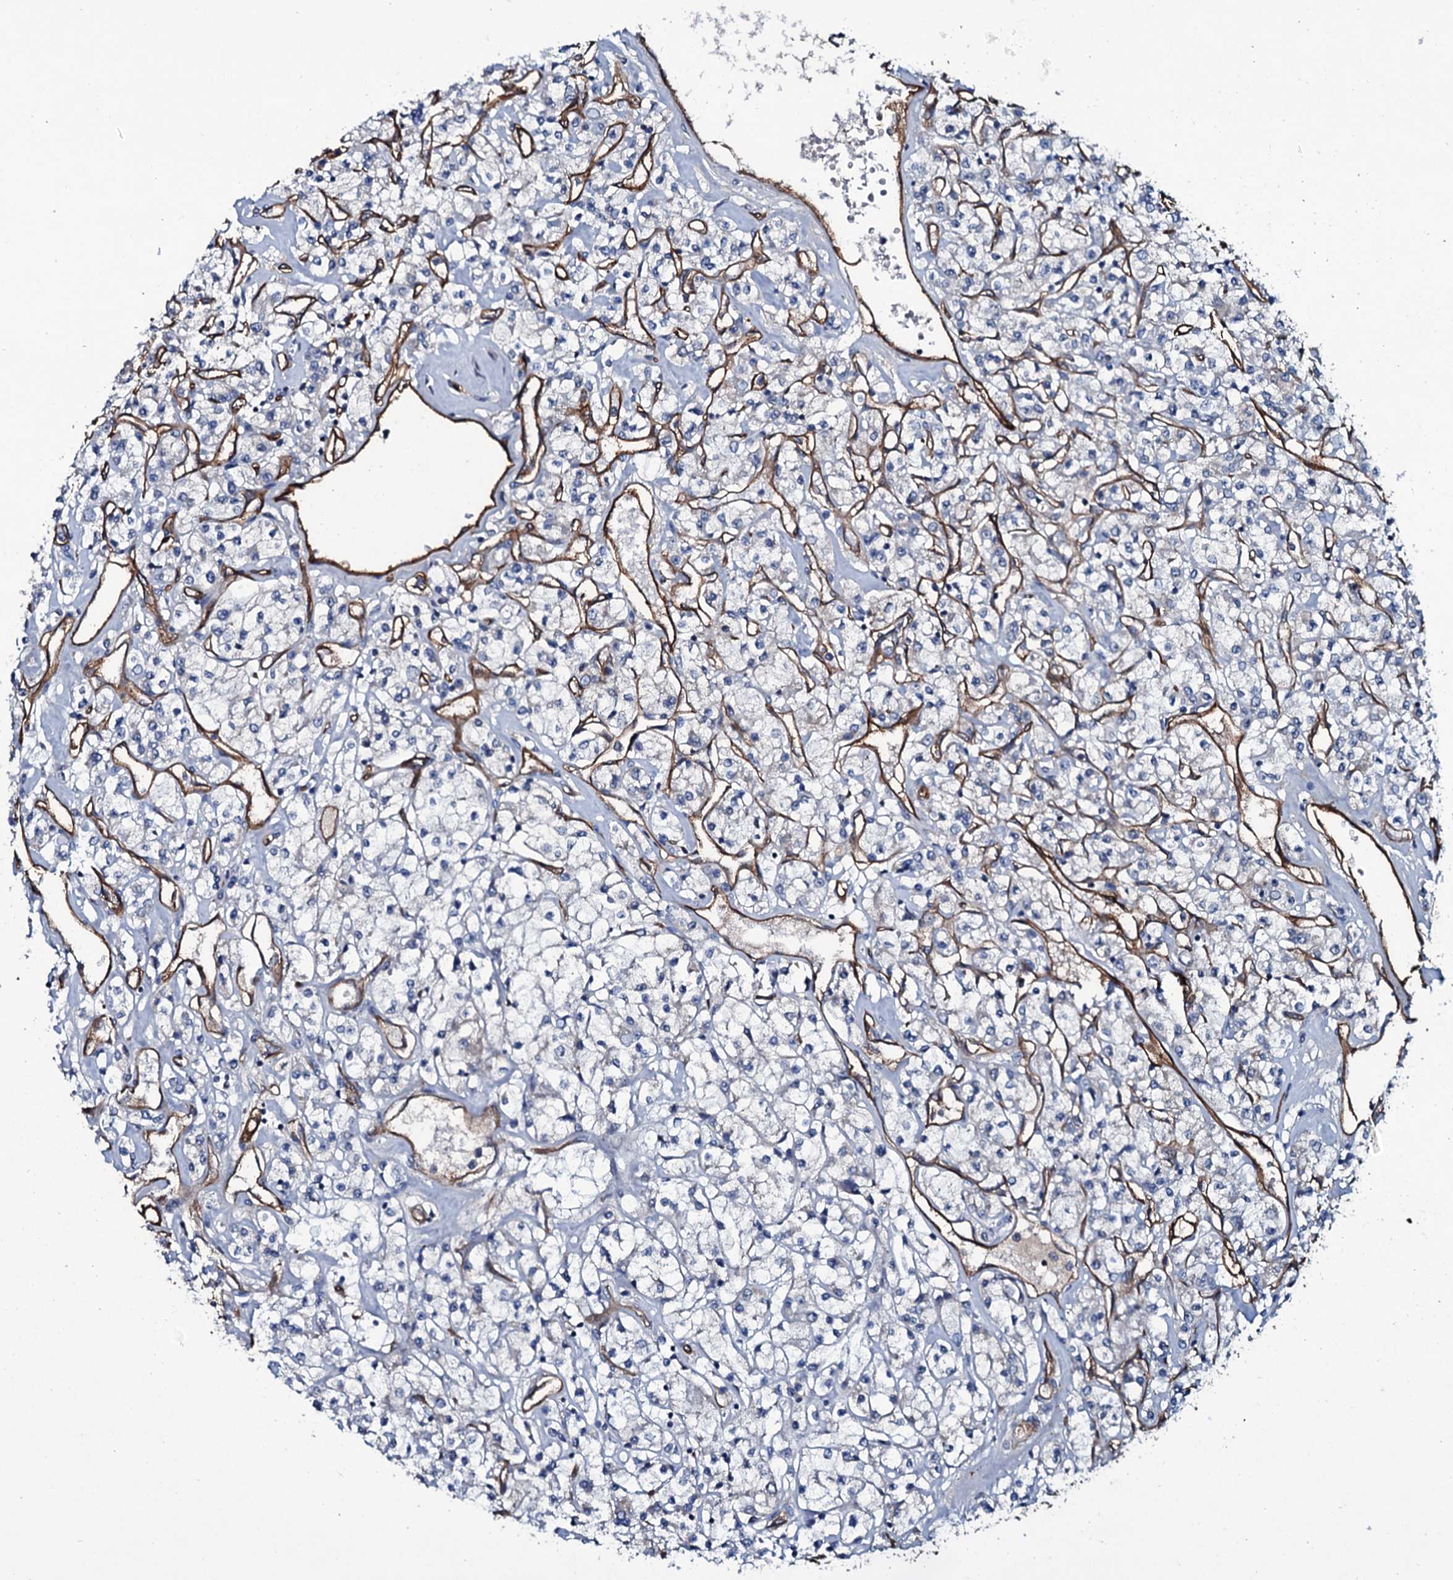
{"staining": {"intensity": "negative", "quantity": "none", "location": "none"}, "tissue": "renal cancer", "cell_type": "Tumor cells", "image_type": "cancer", "snomed": [{"axis": "morphology", "description": "Adenocarcinoma, NOS"}, {"axis": "topography", "description": "Kidney"}], "caption": "Histopathology image shows no protein staining in tumor cells of adenocarcinoma (renal) tissue.", "gene": "CLEC14A", "patient": {"sex": "female", "age": 59}}